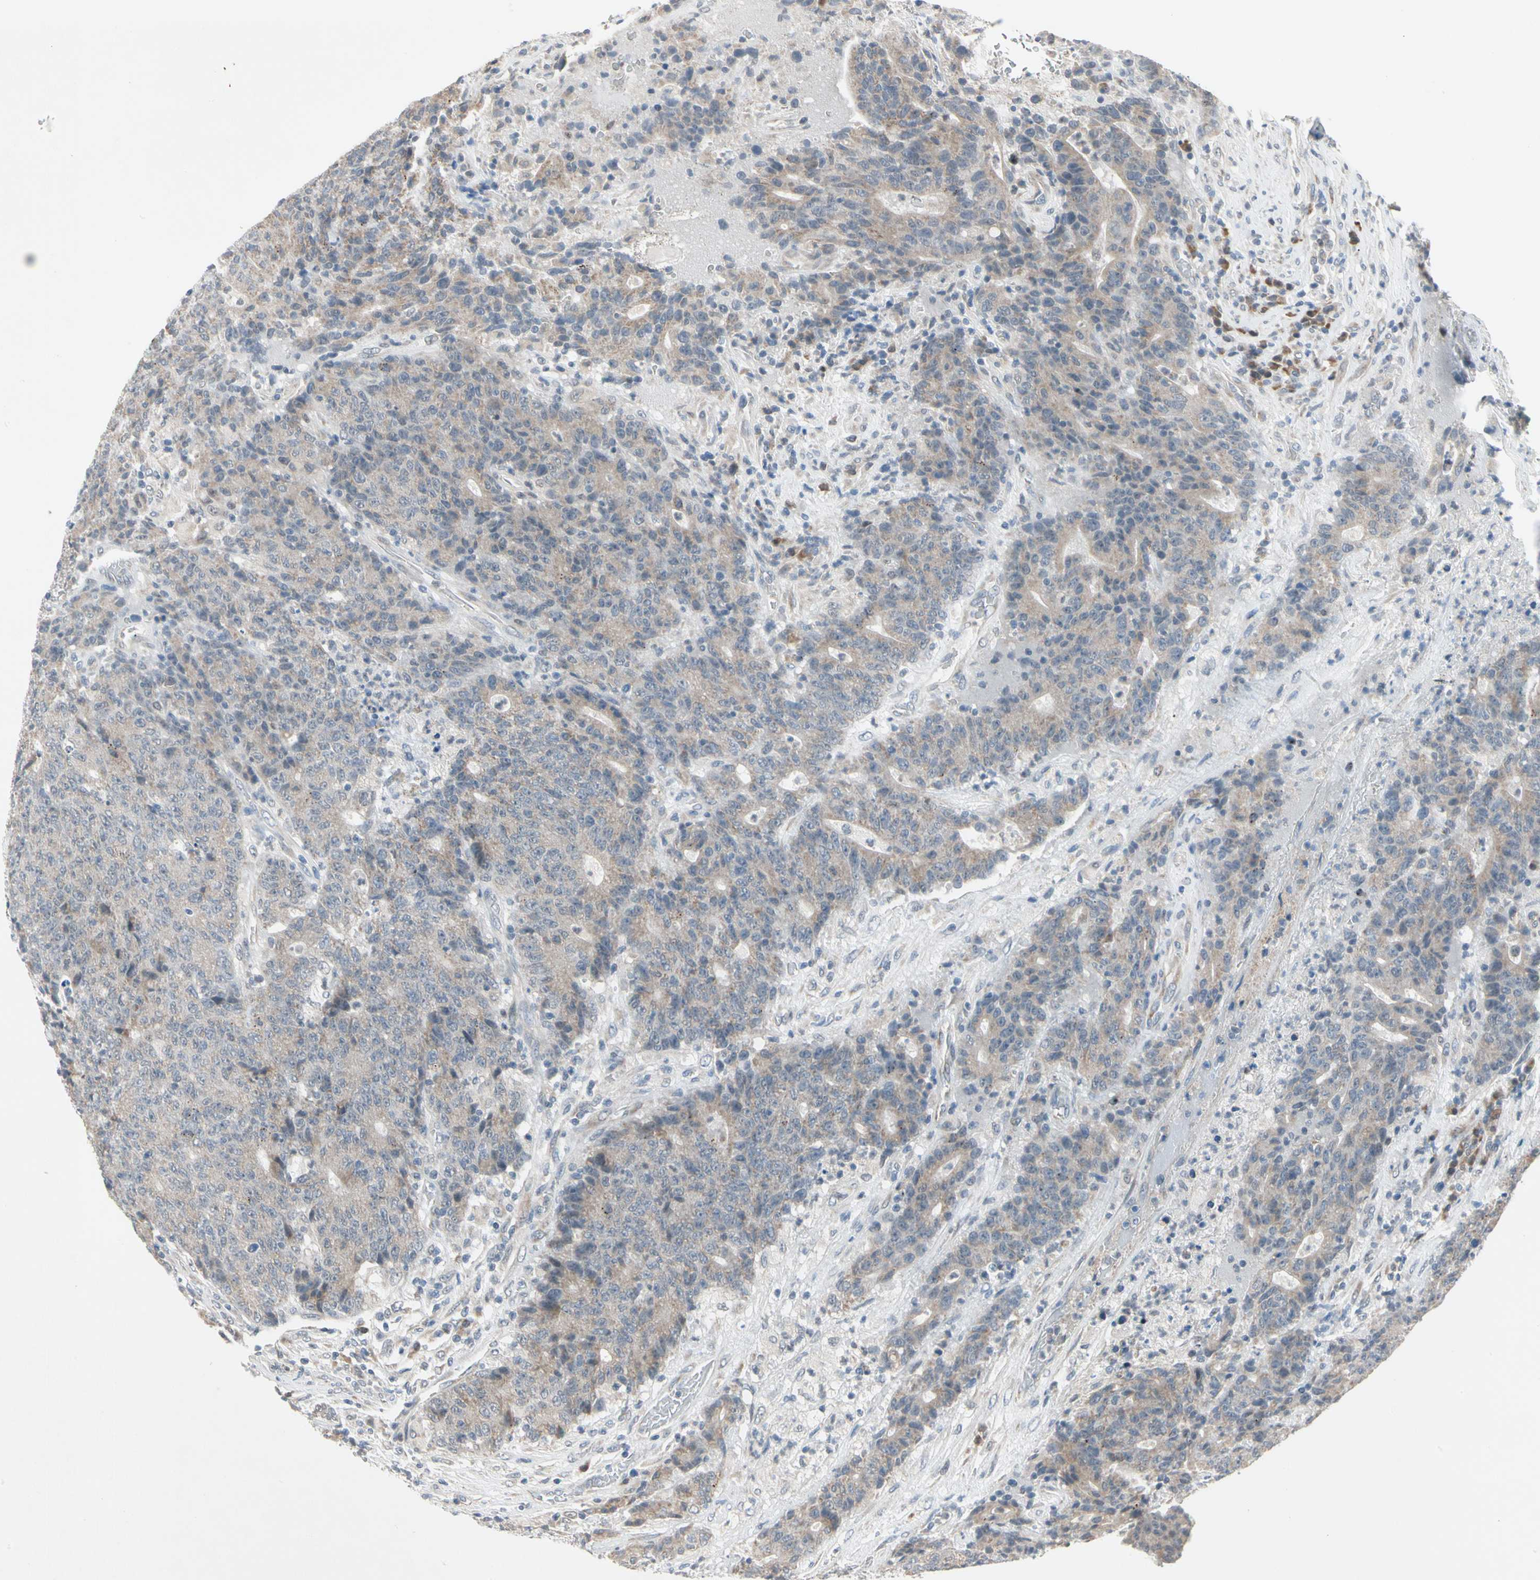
{"staining": {"intensity": "weak", "quantity": ">75%", "location": "cytoplasmic/membranous"}, "tissue": "colorectal cancer", "cell_type": "Tumor cells", "image_type": "cancer", "snomed": [{"axis": "morphology", "description": "Normal tissue, NOS"}, {"axis": "morphology", "description": "Adenocarcinoma, NOS"}, {"axis": "topography", "description": "Colon"}], "caption": "Brown immunohistochemical staining in human adenocarcinoma (colorectal) exhibits weak cytoplasmic/membranous expression in about >75% of tumor cells.", "gene": "MARK1", "patient": {"sex": "female", "age": 75}}